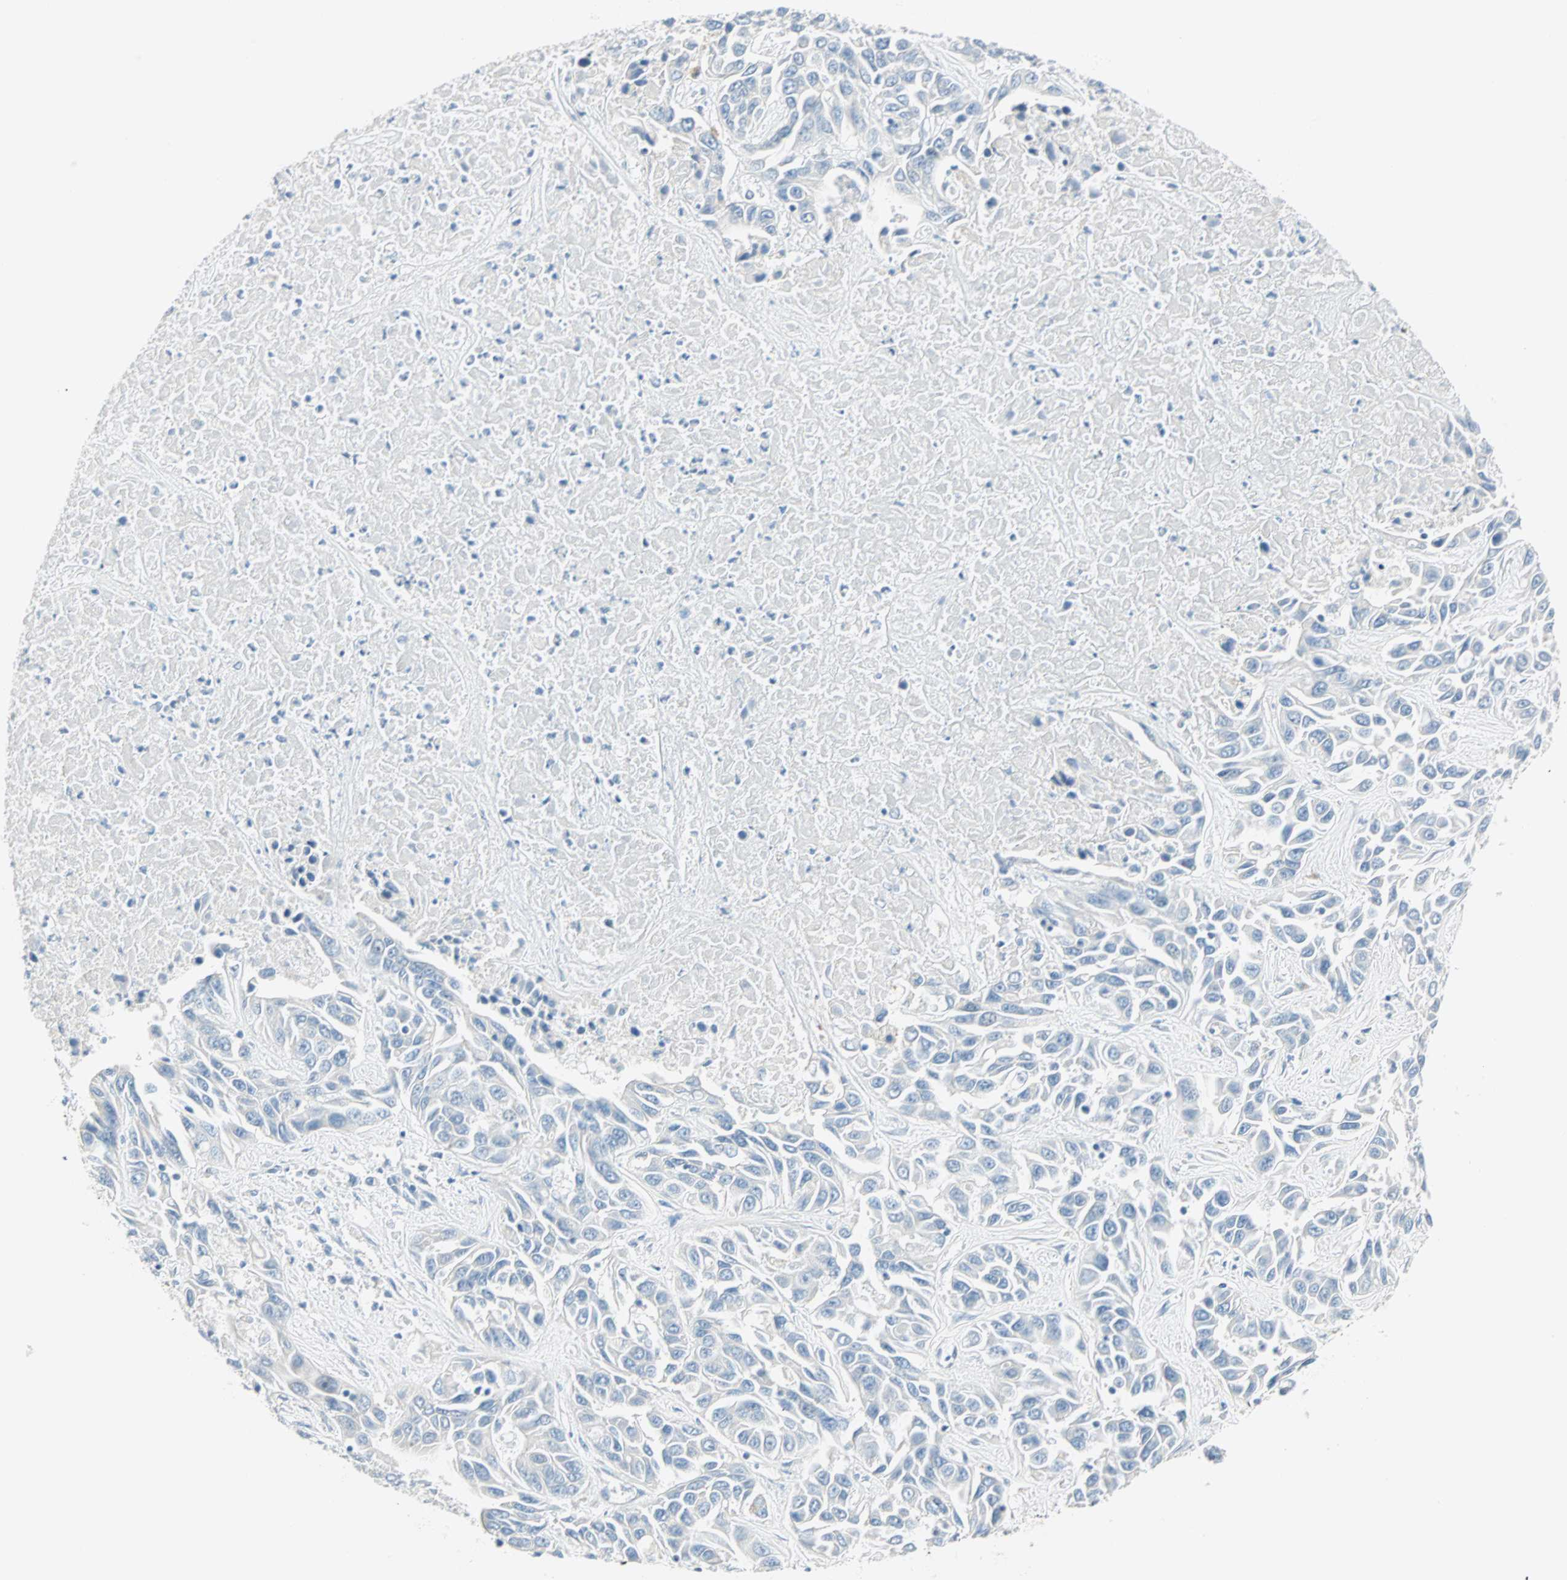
{"staining": {"intensity": "negative", "quantity": "none", "location": "none"}, "tissue": "liver cancer", "cell_type": "Tumor cells", "image_type": "cancer", "snomed": [{"axis": "morphology", "description": "Cholangiocarcinoma"}, {"axis": "topography", "description": "Liver"}], "caption": "Tumor cells are negative for brown protein staining in liver cholangiocarcinoma. (DAB immunohistochemistry (IHC), high magnification).", "gene": "SULT1C2", "patient": {"sex": "female", "age": 52}}